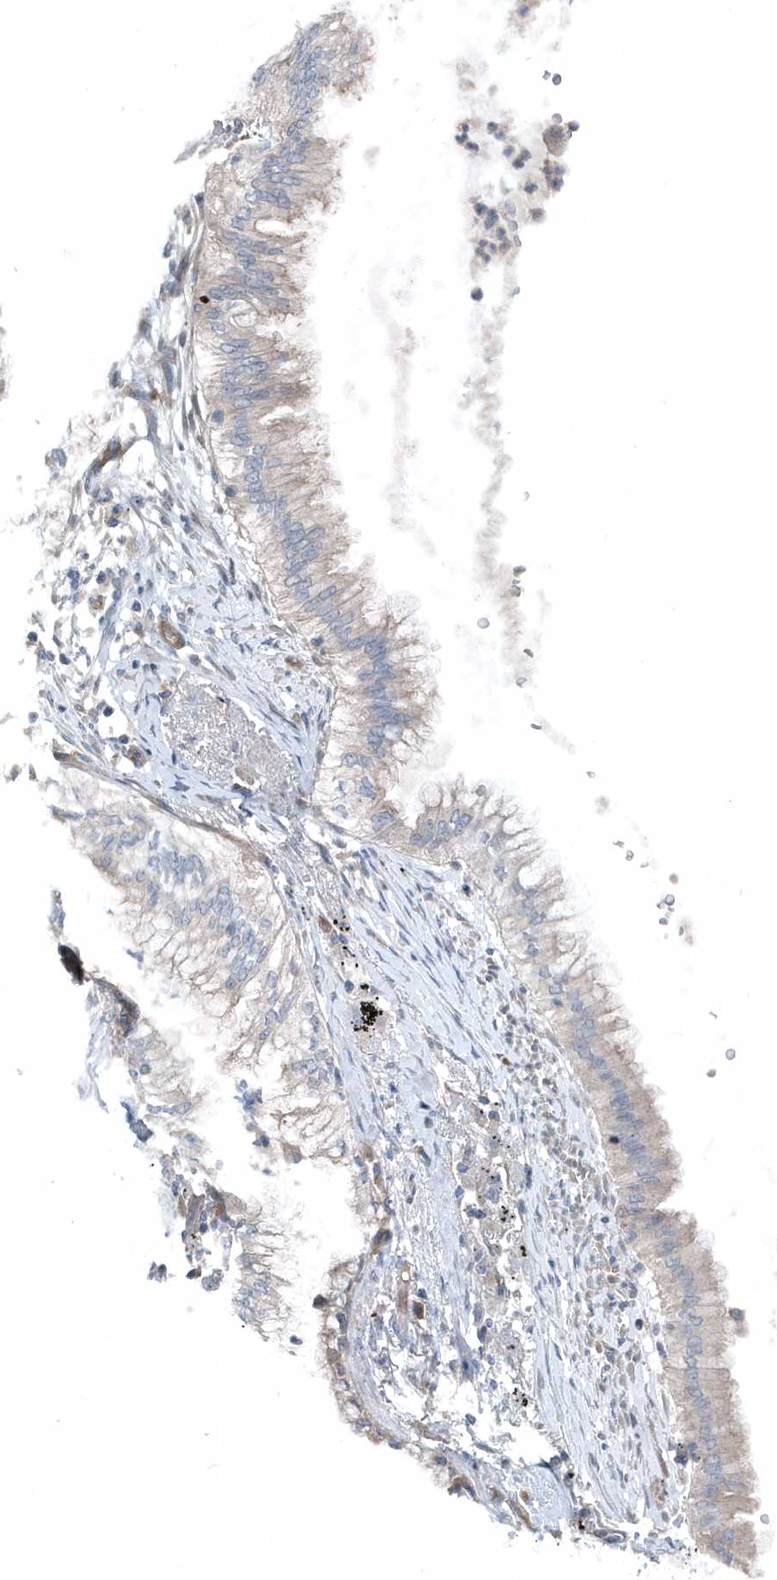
{"staining": {"intensity": "weak", "quantity": "<25%", "location": "cytoplasmic/membranous"}, "tissue": "lung cancer", "cell_type": "Tumor cells", "image_type": "cancer", "snomed": [{"axis": "morphology", "description": "Adenocarcinoma, NOS"}, {"axis": "topography", "description": "Lung"}], "caption": "Histopathology image shows no protein positivity in tumor cells of adenocarcinoma (lung) tissue.", "gene": "MCC", "patient": {"sex": "female", "age": 70}}